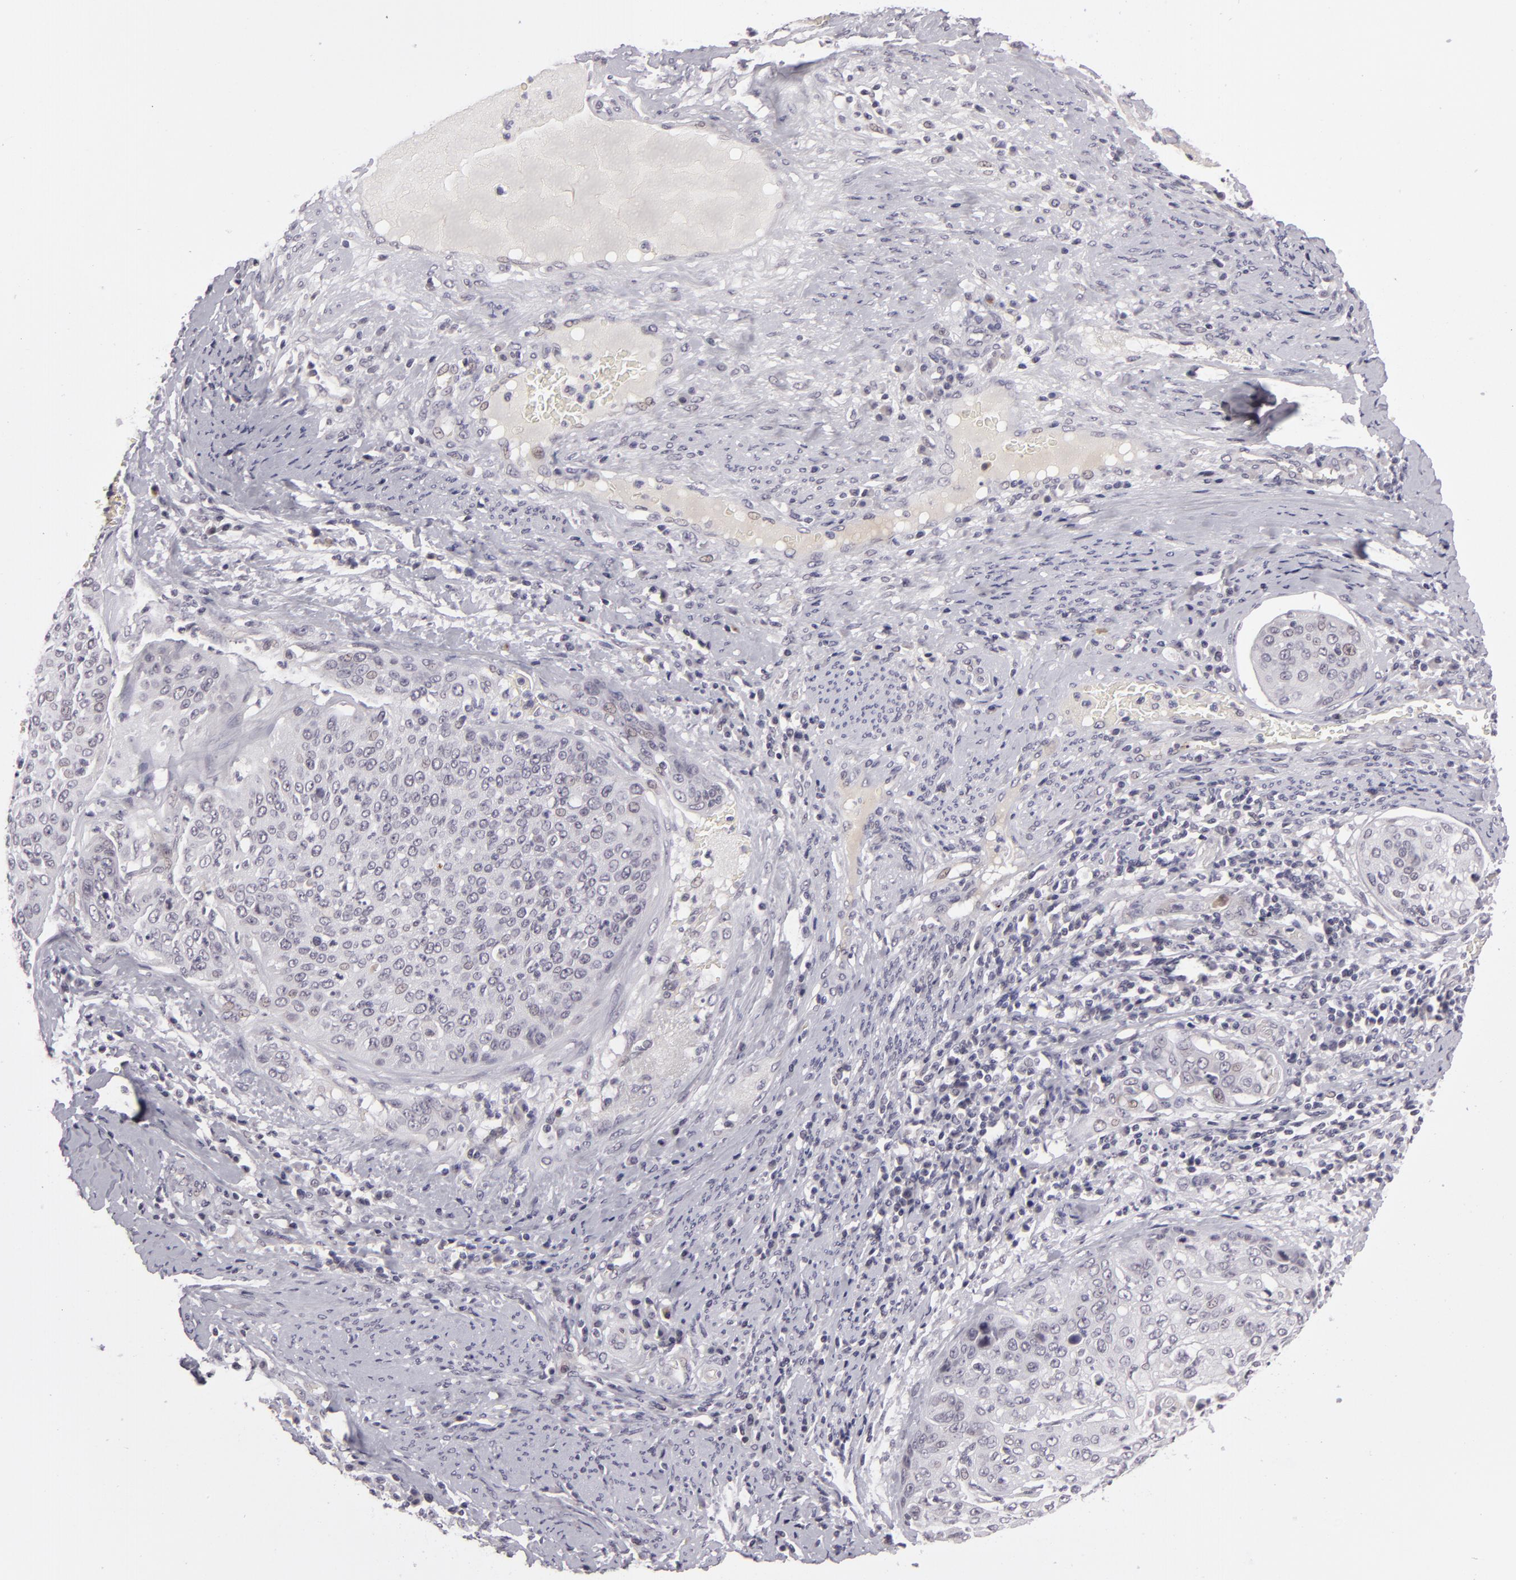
{"staining": {"intensity": "weak", "quantity": "<25%", "location": "nuclear"}, "tissue": "cervical cancer", "cell_type": "Tumor cells", "image_type": "cancer", "snomed": [{"axis": "morphology", "description": "Squamous cell carcinoma, NOS"}, {"axis": "topography", "description": "Cervix"}], "caption": "Cervical squamous cell carcinoma stained for a protein using IHC displays no positivity tumor cells.", "gene": "ZNF205", "patient": {"sex": "female", "age": 41}}